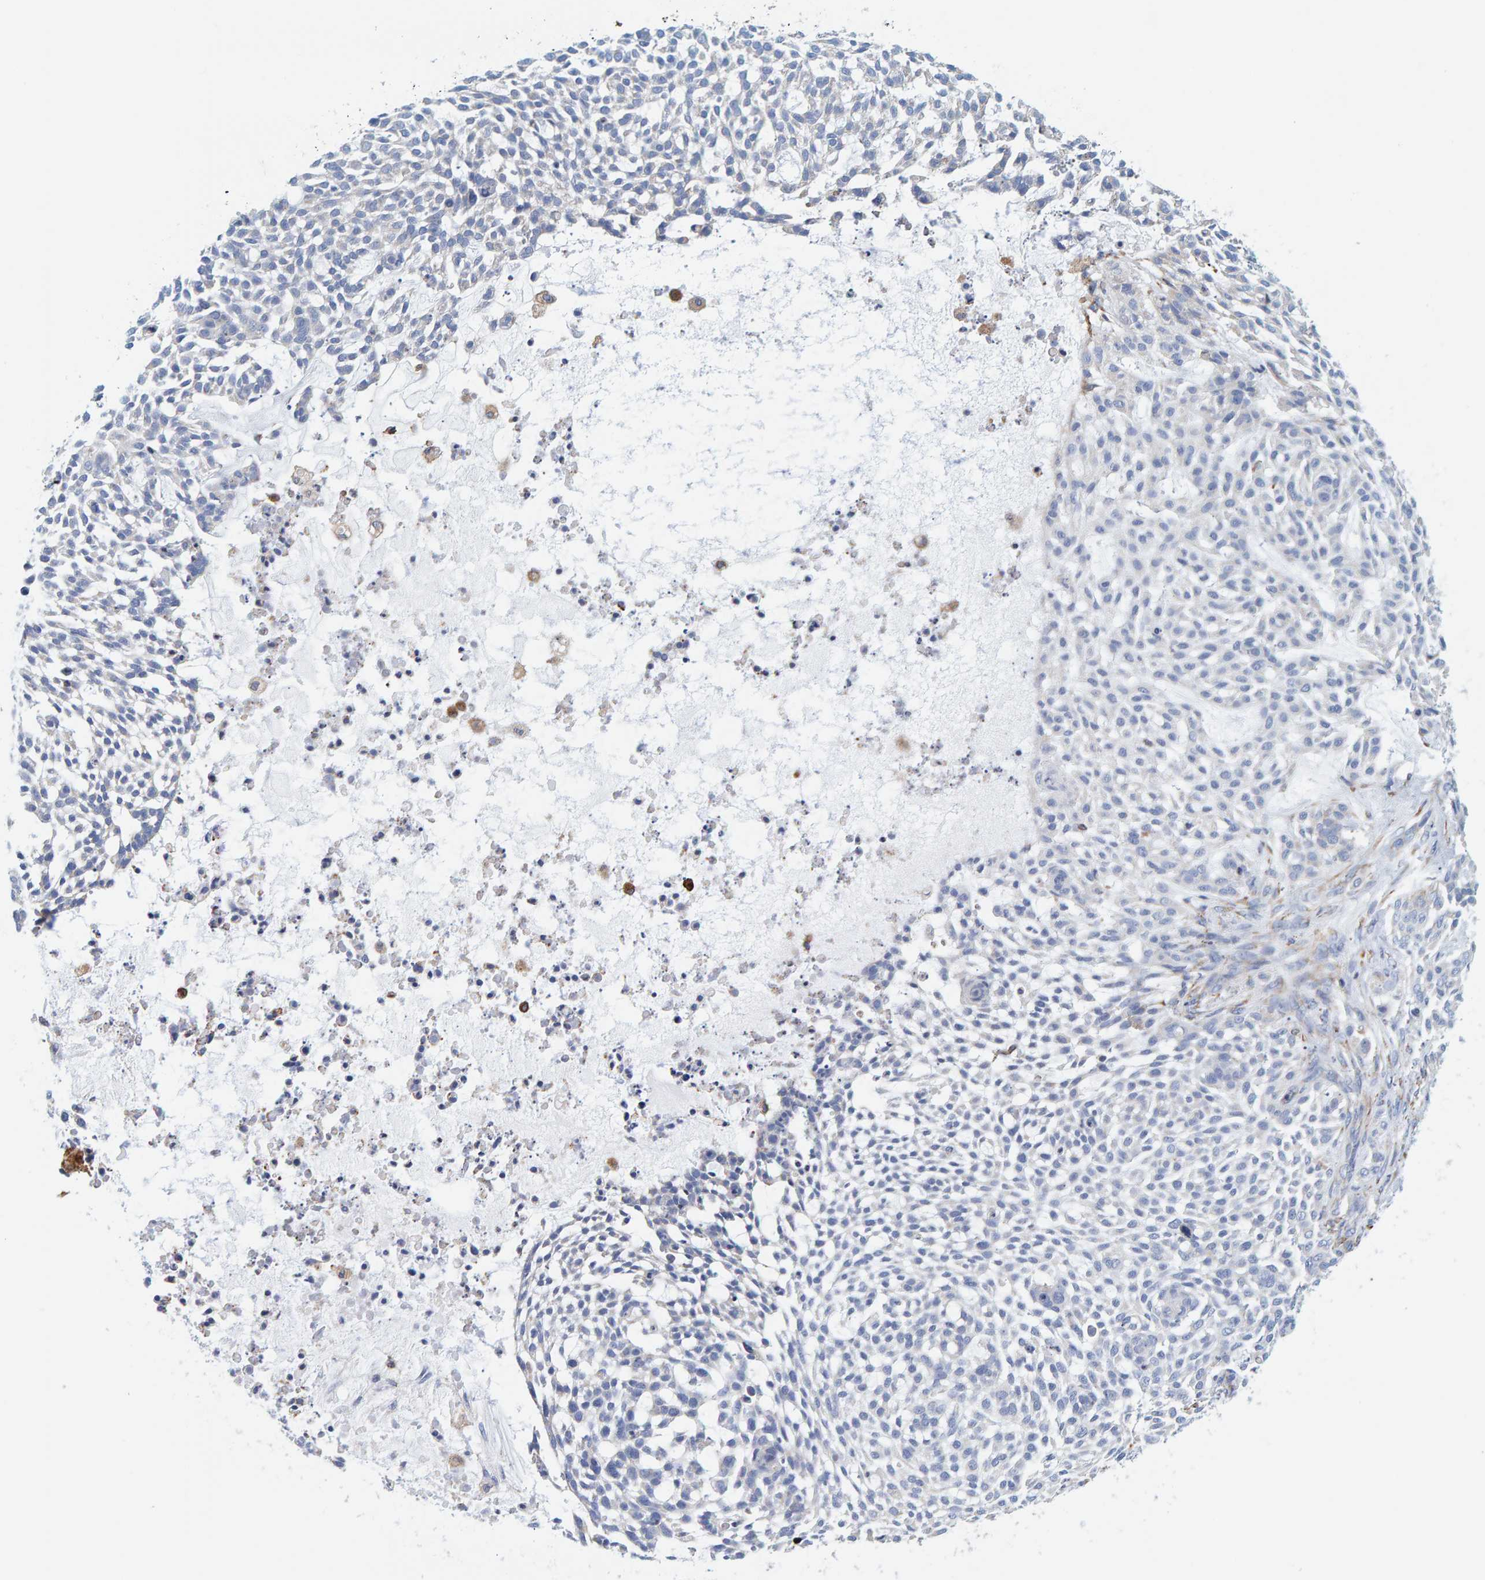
{"staining": {"intensity": "negative", "quantity": "none", "location": "none"}, "tissue": "skin cancer", "cell_type": "Tumor cells", "image_type": "cancer", "snomed": [{"axis": "morphology", "description": "Basal cell carcinoma"}, {"axis": "topography", "description": "Skin"}], "caption": "Immunohistochemistry of human skin basal cell carcinoma shows no positivity in tumor cells.", "gene": "SGPL1", "patient": {"sex": "female", "age": 64}}